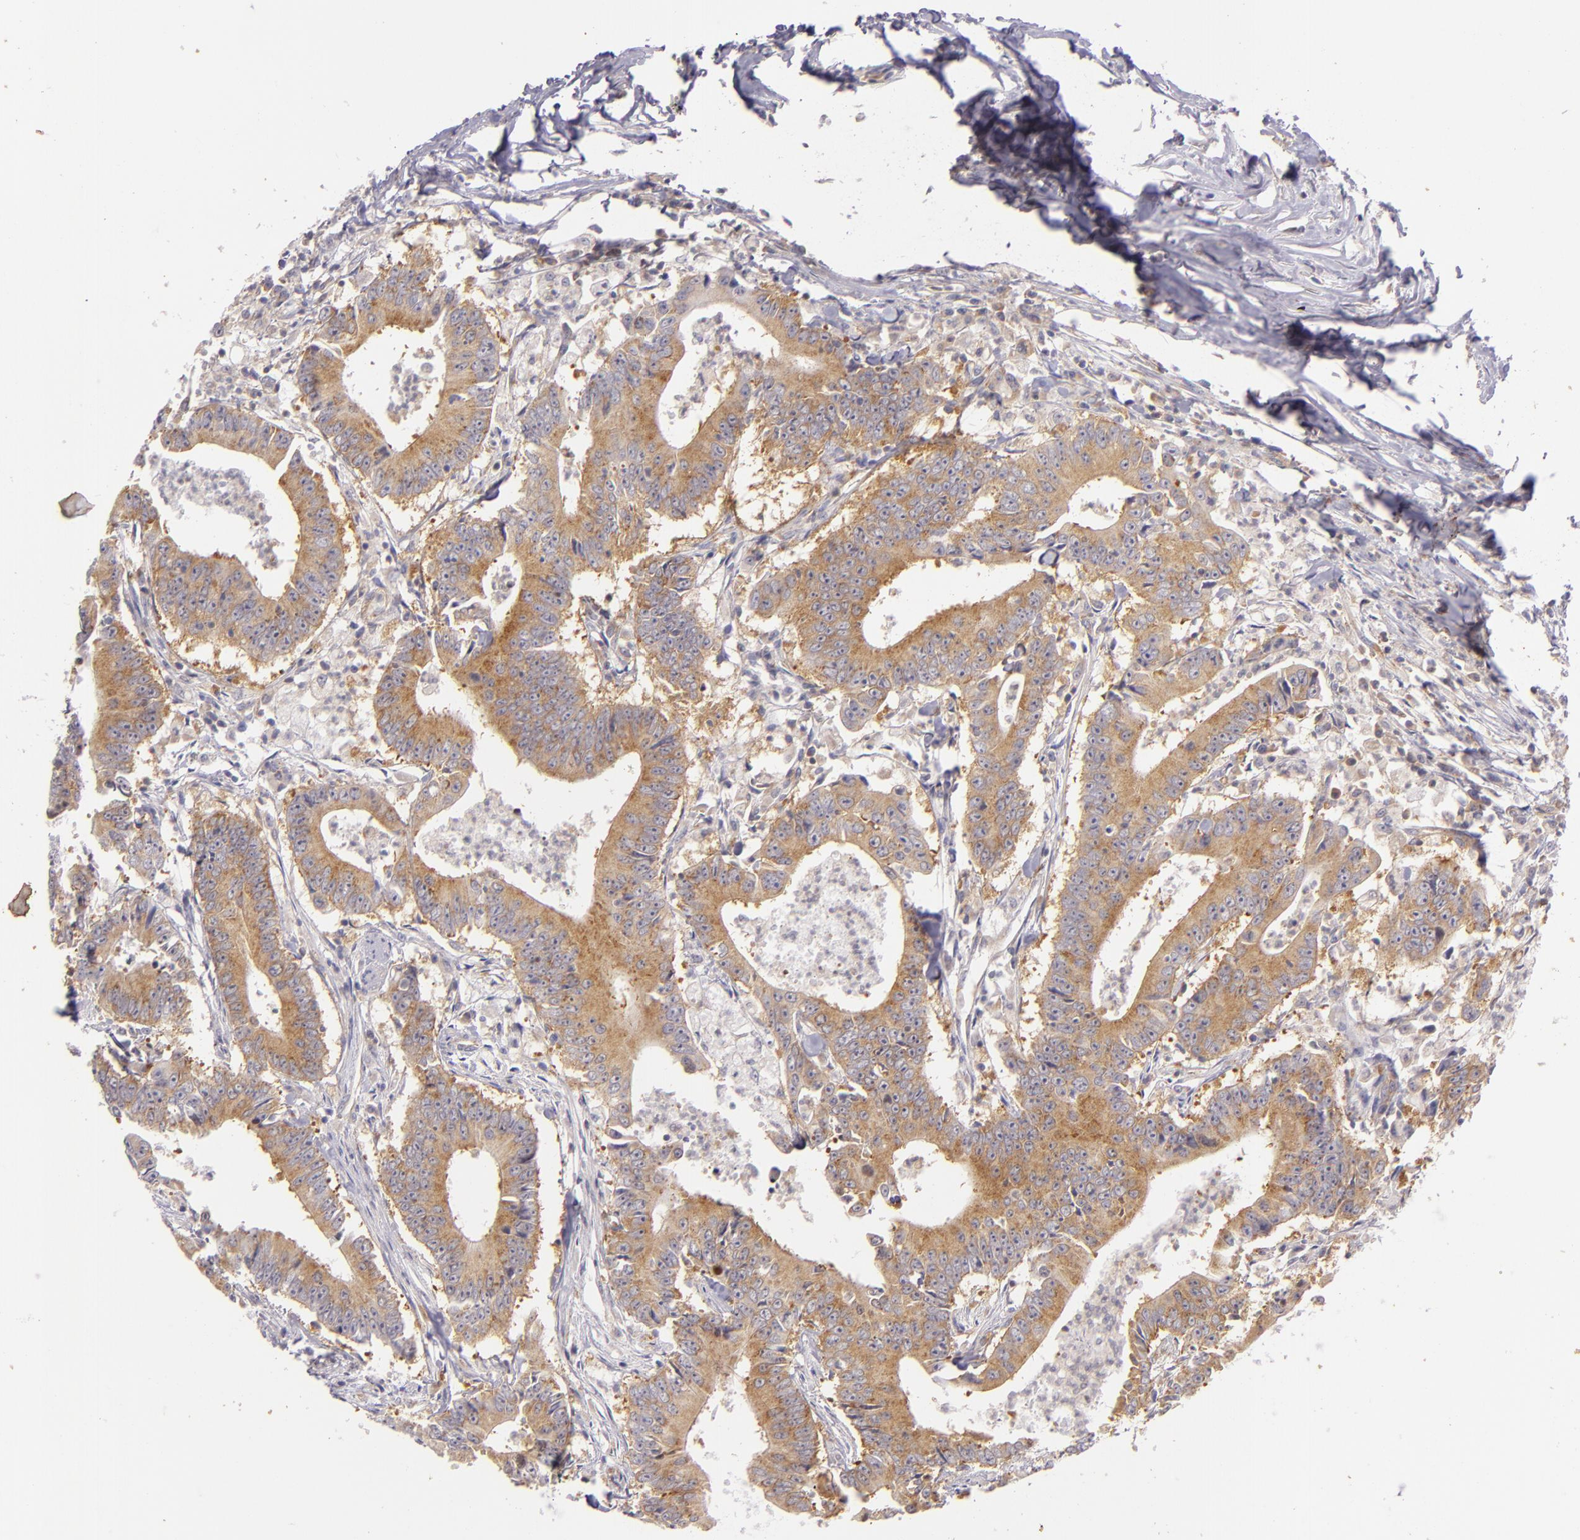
{"staining": {"intensity": "moderate", "quantity": "25%-75%", "location": "cytoplasmic/membranous"}, "tissue": "colorectal cancer", "cell_type": "Tumor cells", "image_type": "cancer", "snomed": [{"axis": "morphology", "description": "Adenocarcinoma, NOS"}, {"axis": "topography", "description": "Colon"}], "caption": "IHC image of neoplastic tissue: adenocarcinoma (colorectal) stained using IHC demonstrates medium levels of moderate protein expression localized specifically in the cytoplasmic/membranous of tumor cells, appearing as a cytoplasmic/membranous brown color.", "gene": "UPF3B", "patient": {"sex": "male", "age": 55}}